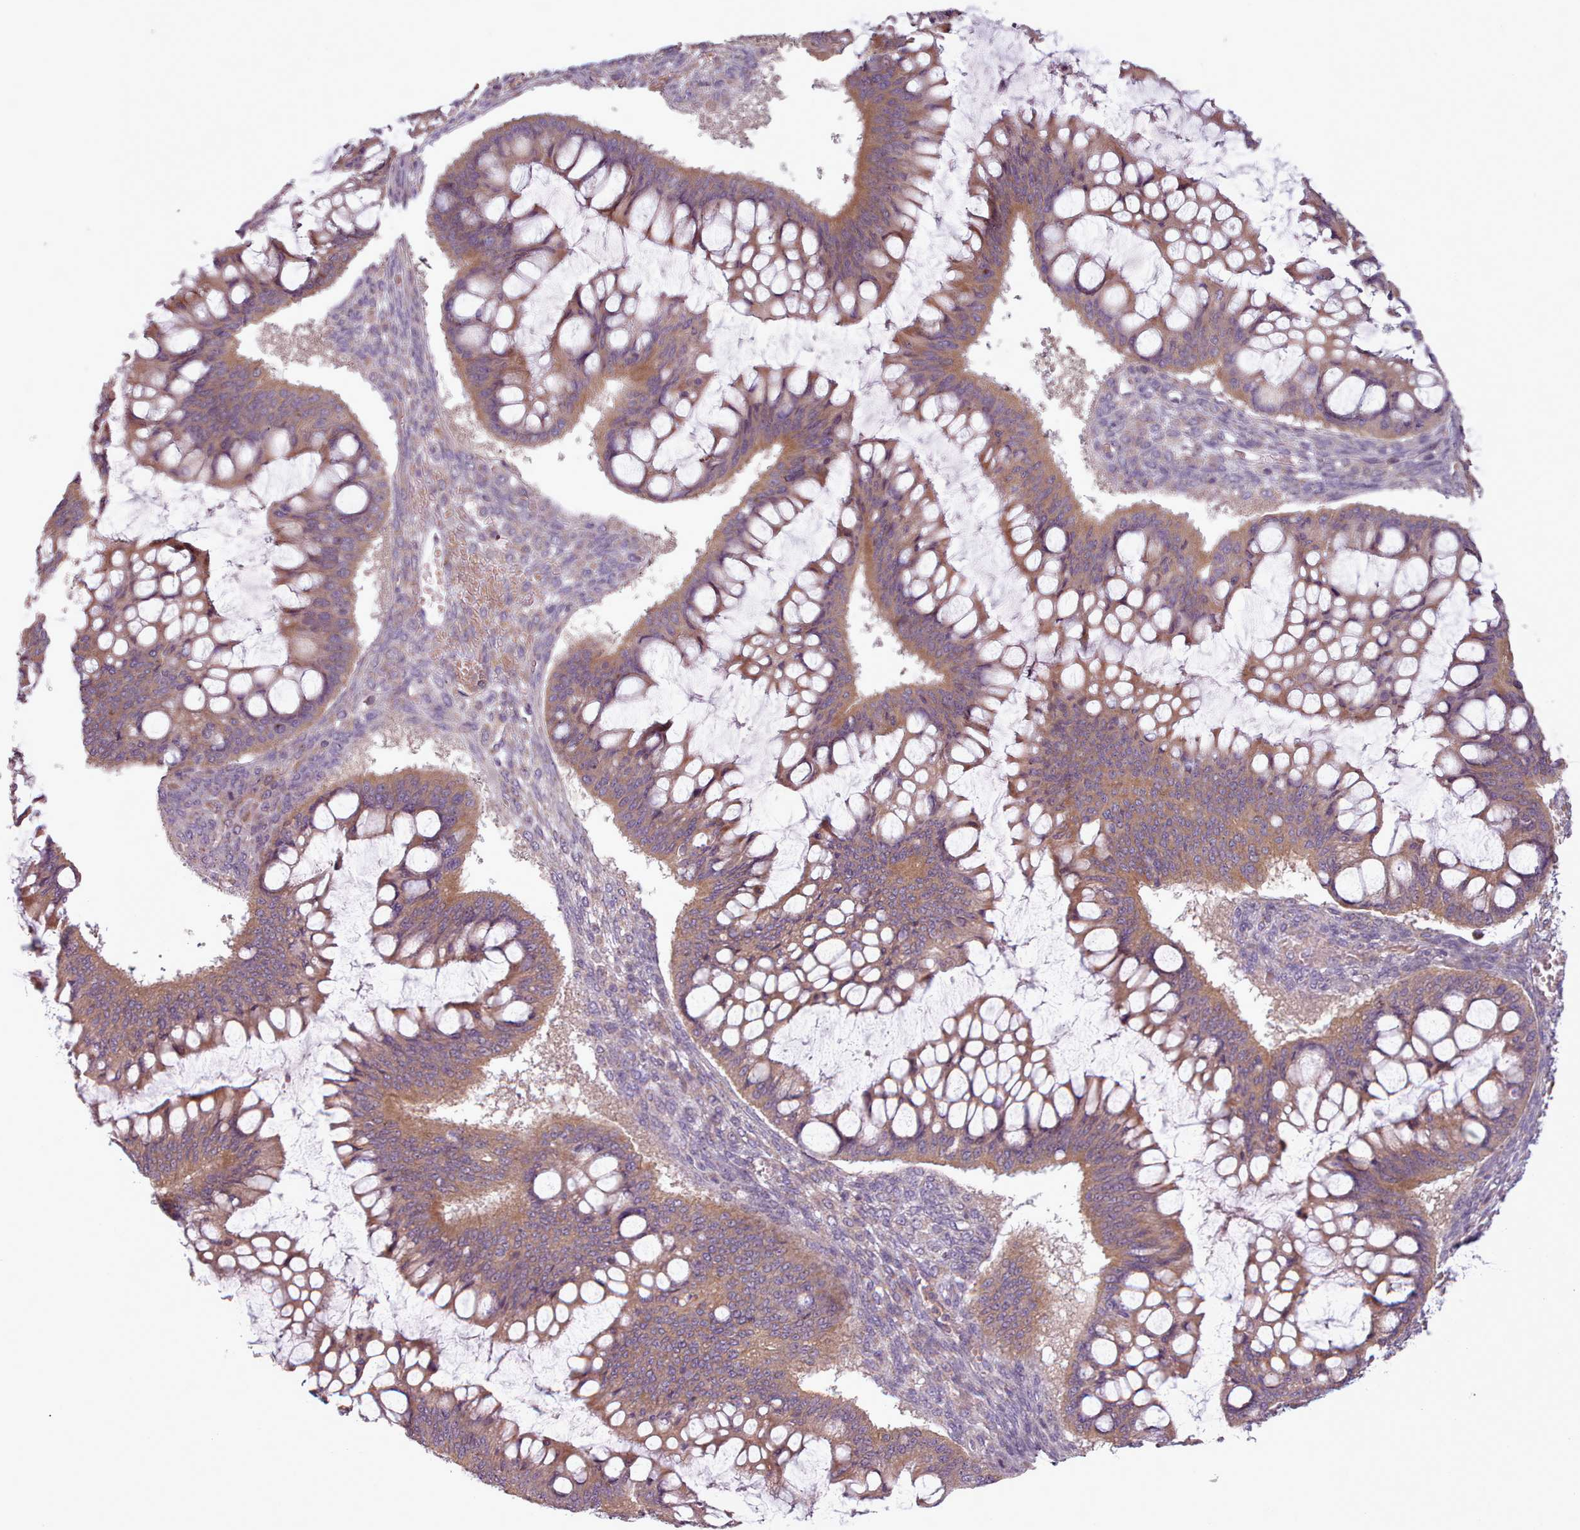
{"staining": {"intensity": "moderate", "quantity": ">75%", "location": "cytoplasmic/membranous"}, "tissue": "ovarian cancer", "cell_type": "Tumor cells", "image_type": "cancer", "snomed": [{"axis": "morphology", "description": "Cystadenocarcinoma, mucinous, NOS"}, {"axis": "topography", "description": "Ovary"}], "caption": "The photomicrograph displays a brown stain indicating the presence of a protein in the cytoplasmic/membranous of tumor cells in ovarian cancer.", "gene": "NT5DC2", "patient": {"sex": "female", "age": 73}}